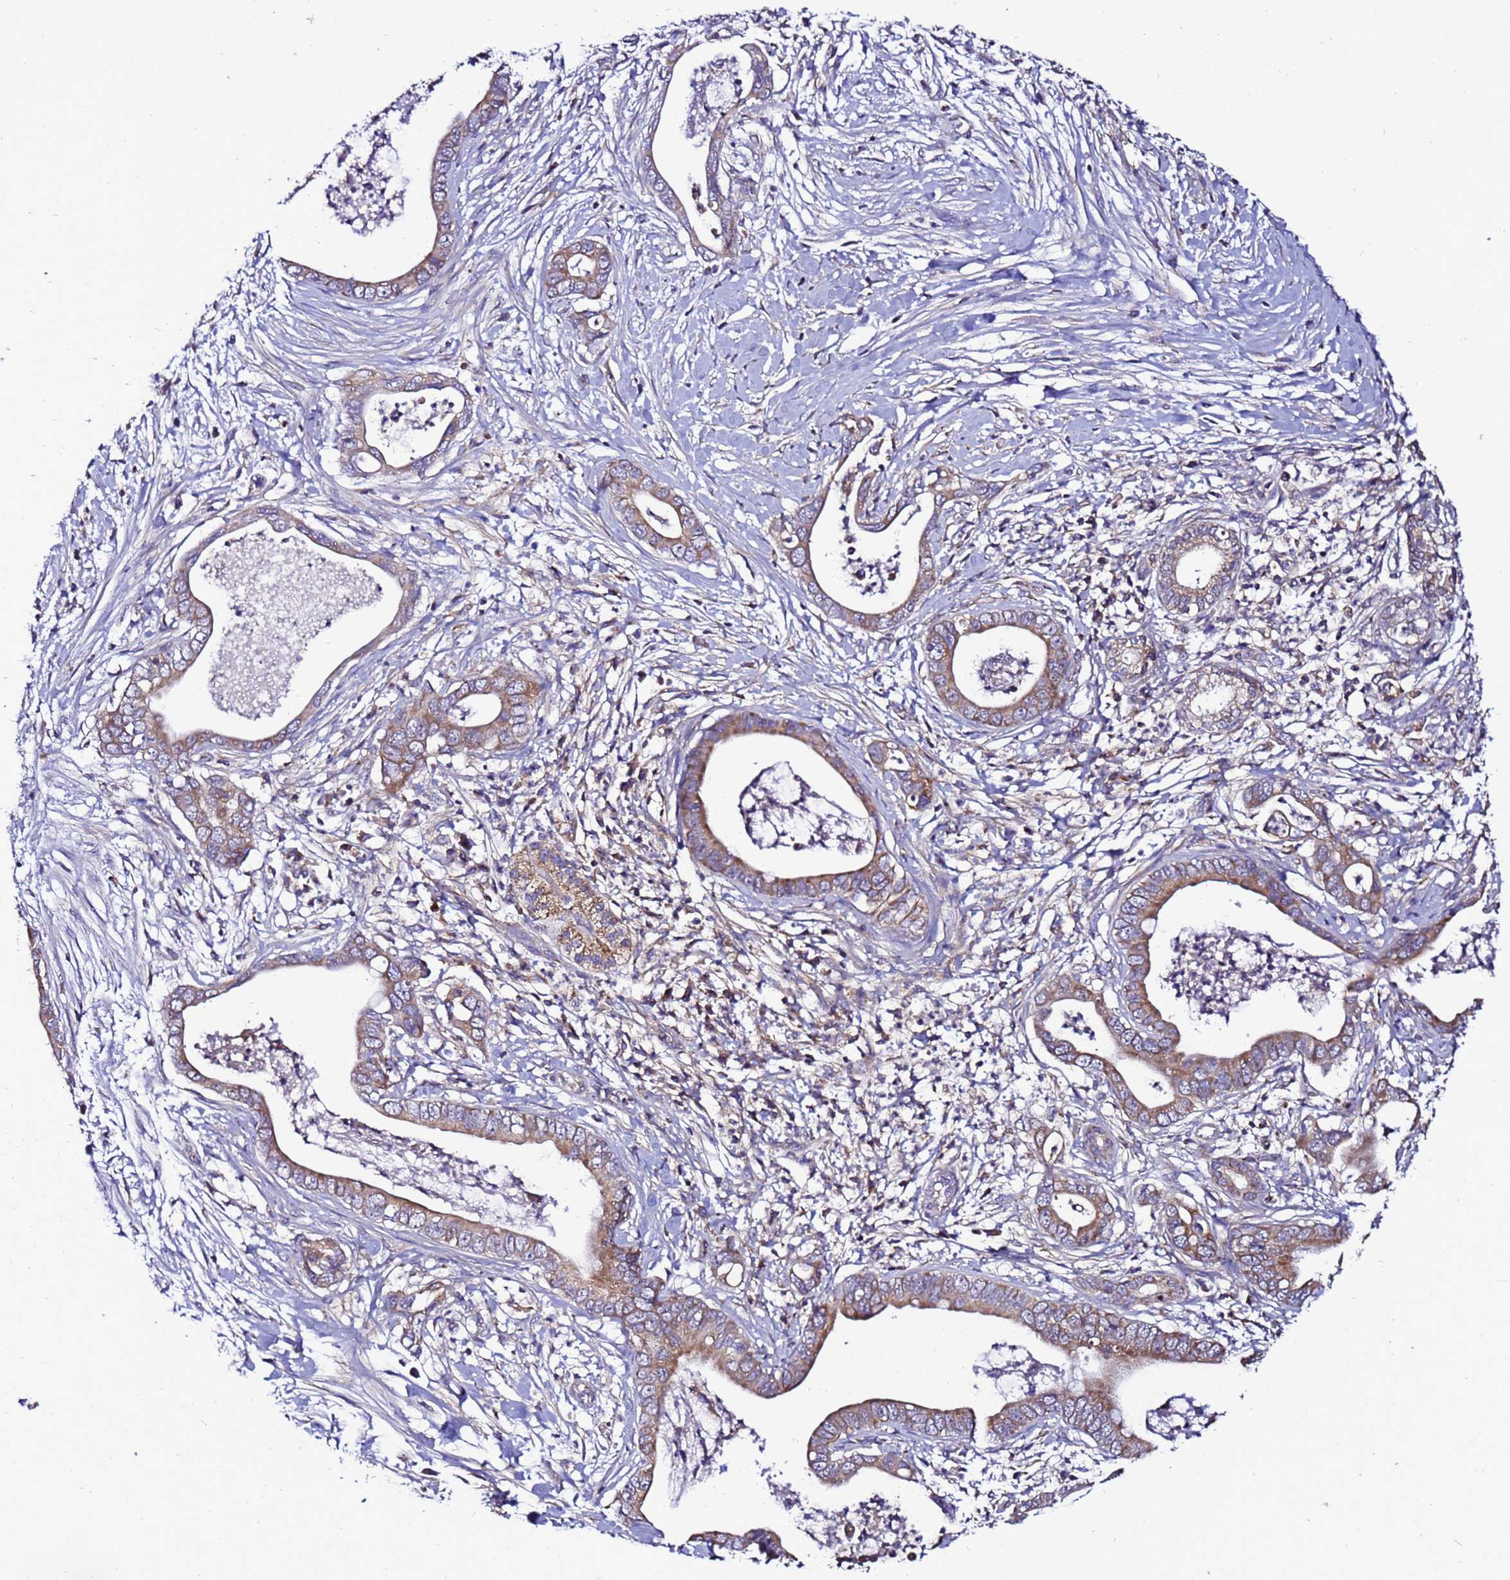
{"staining": {"intensity": "moderate", "quantity": ">75%", "location": "cytoplasmic/membranous"}, "tissue": "pancreatic cancer", "cell_type": "Tumor cells", "image_type": "cancer", "snomed": [{"axis": "morphology", "description": "Adenocarcinoma, NOS"}, {"axis": "topography", "description": "Pancreas"}], "caption": "Human adenocarcinoma (pancreatic) stained with a protein marker displays moderate staining in tumor cells.", "gene": "HIGD2A", "patient": {"sex": "male", "age": 75}}